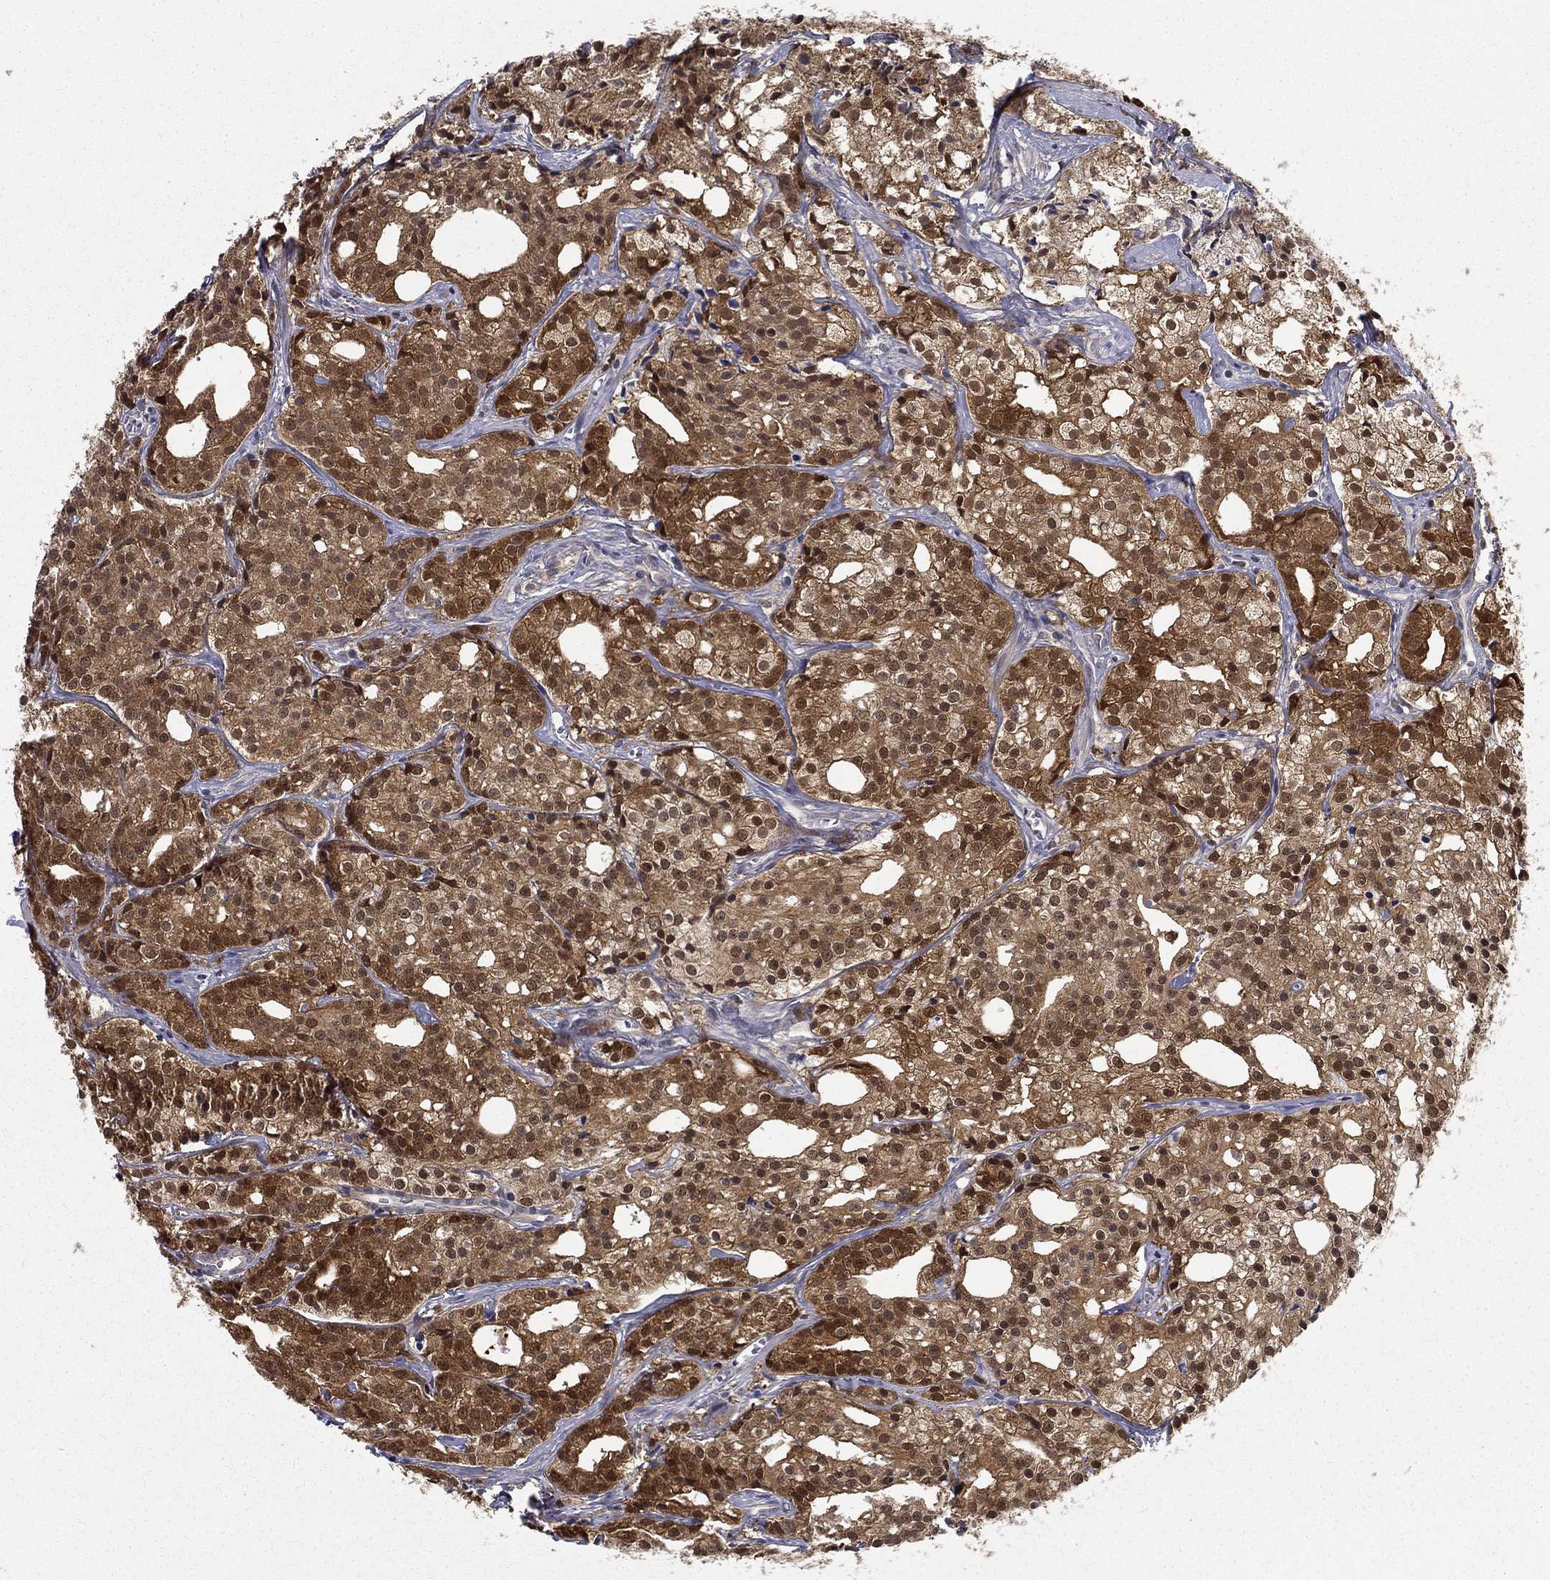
{"staining": {"intensity": "moderate", "quantity": ">75%", "location": "cytoplasmic/membranous,nuclear"}, "tissue": "prostate cancer", "cell_type": "Tumor cells", "image_type": "cancer", "snomed": [{"axis": "morphology", "description": "Adenocarcinoma, Medium grade"}, {"axis": "topography", "description": "Prostate"}], "caption": "This image reveals IHC staining of human prostate cancer, with medium moderate cytoplasmic/membranous and nuclear positivity in about >75% of tumor cells.", "gene": "NIT2", "patient": {"sex": "male", "age": 74}}